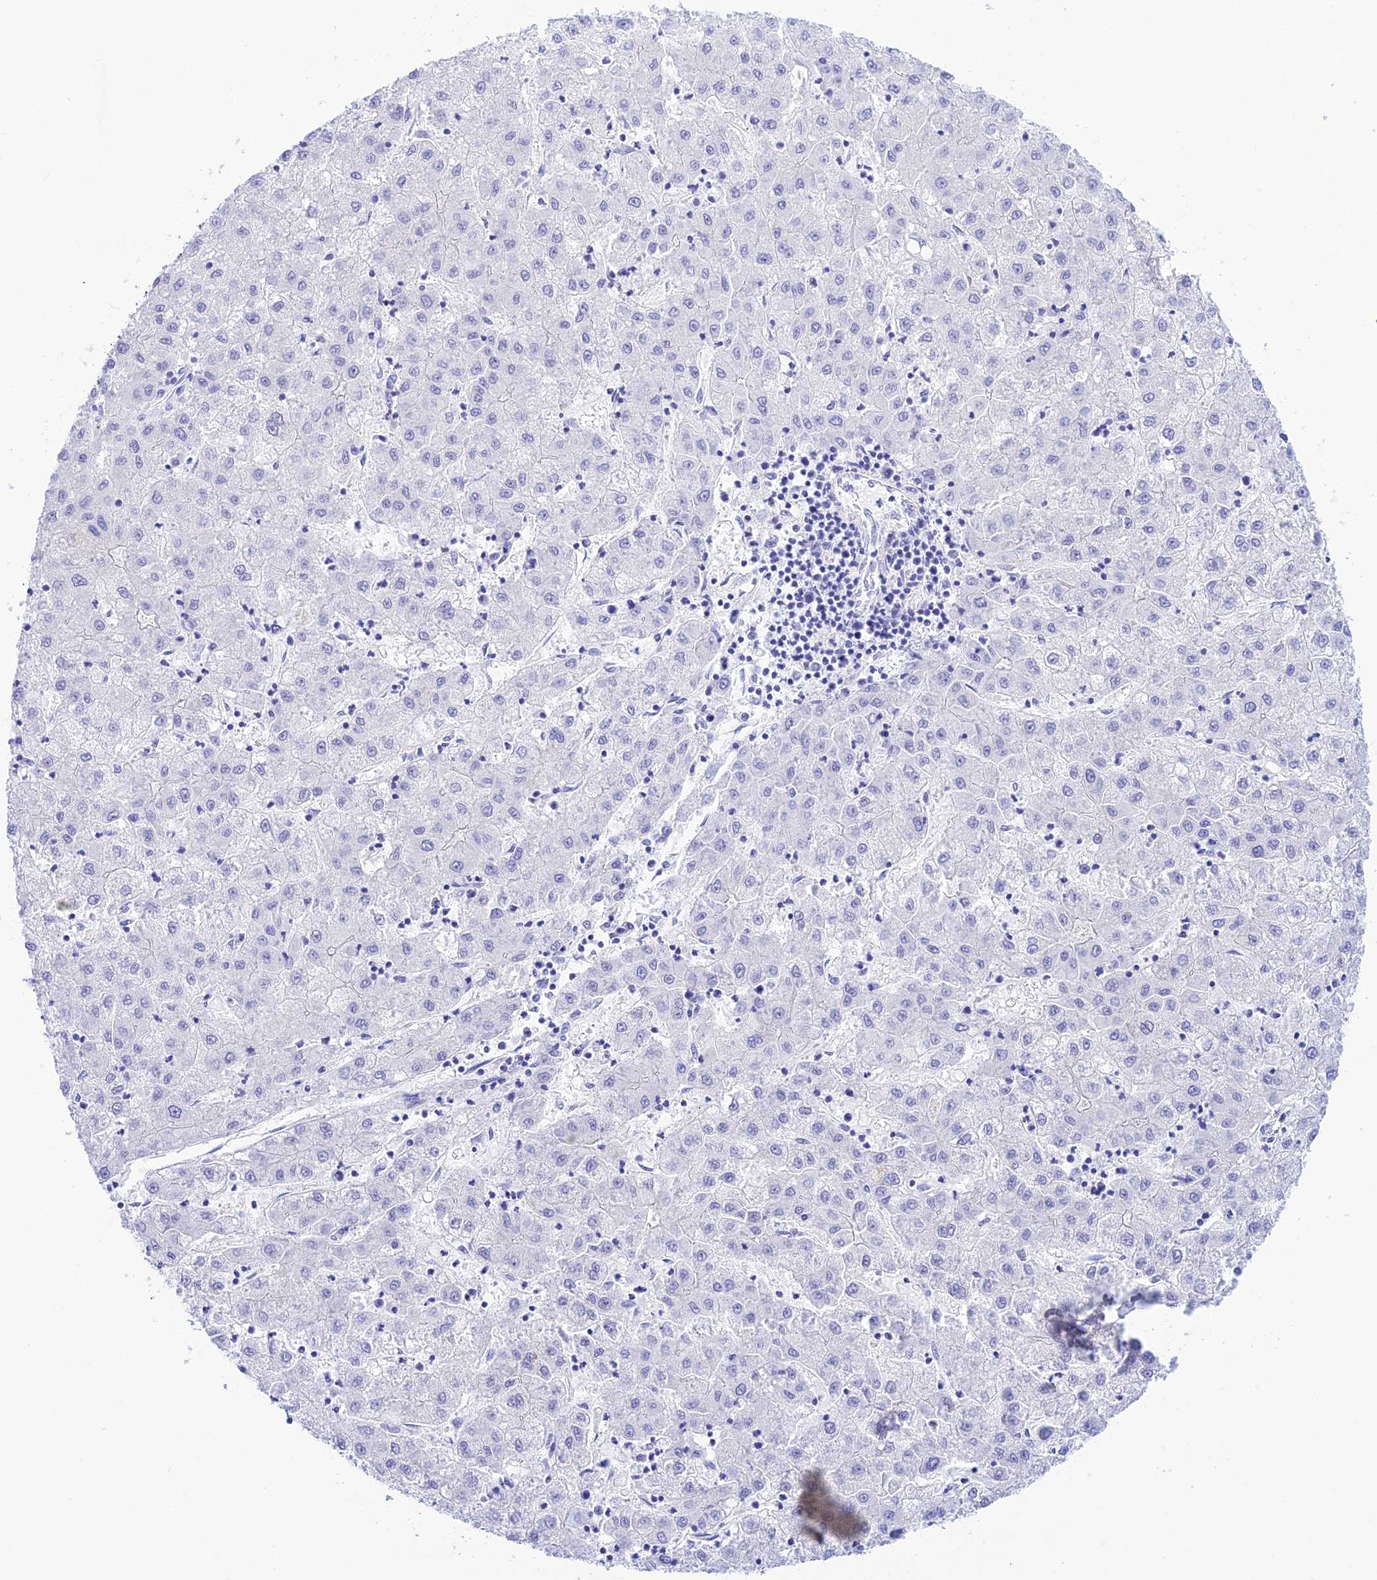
{"staining": {"intensity": "negative", "quantity": "none", "location": "none"}, "tissue": "liver cancer", "cell_type": "Tumor cells", "image_type": "cancer", "snomed": [{"axis": "morphology", "description": "Carcinoma, Hepatocellular, NOS"}, {"axis": "topography", "description": "Liver"}], "caption": "Liver cancer (hepatocellular carcinoma) was stained to show a protein in brown. There is no significant positivity in tumor cells.", "gene": "PRNP", "patient": {"sex": "male", "age": 72}}